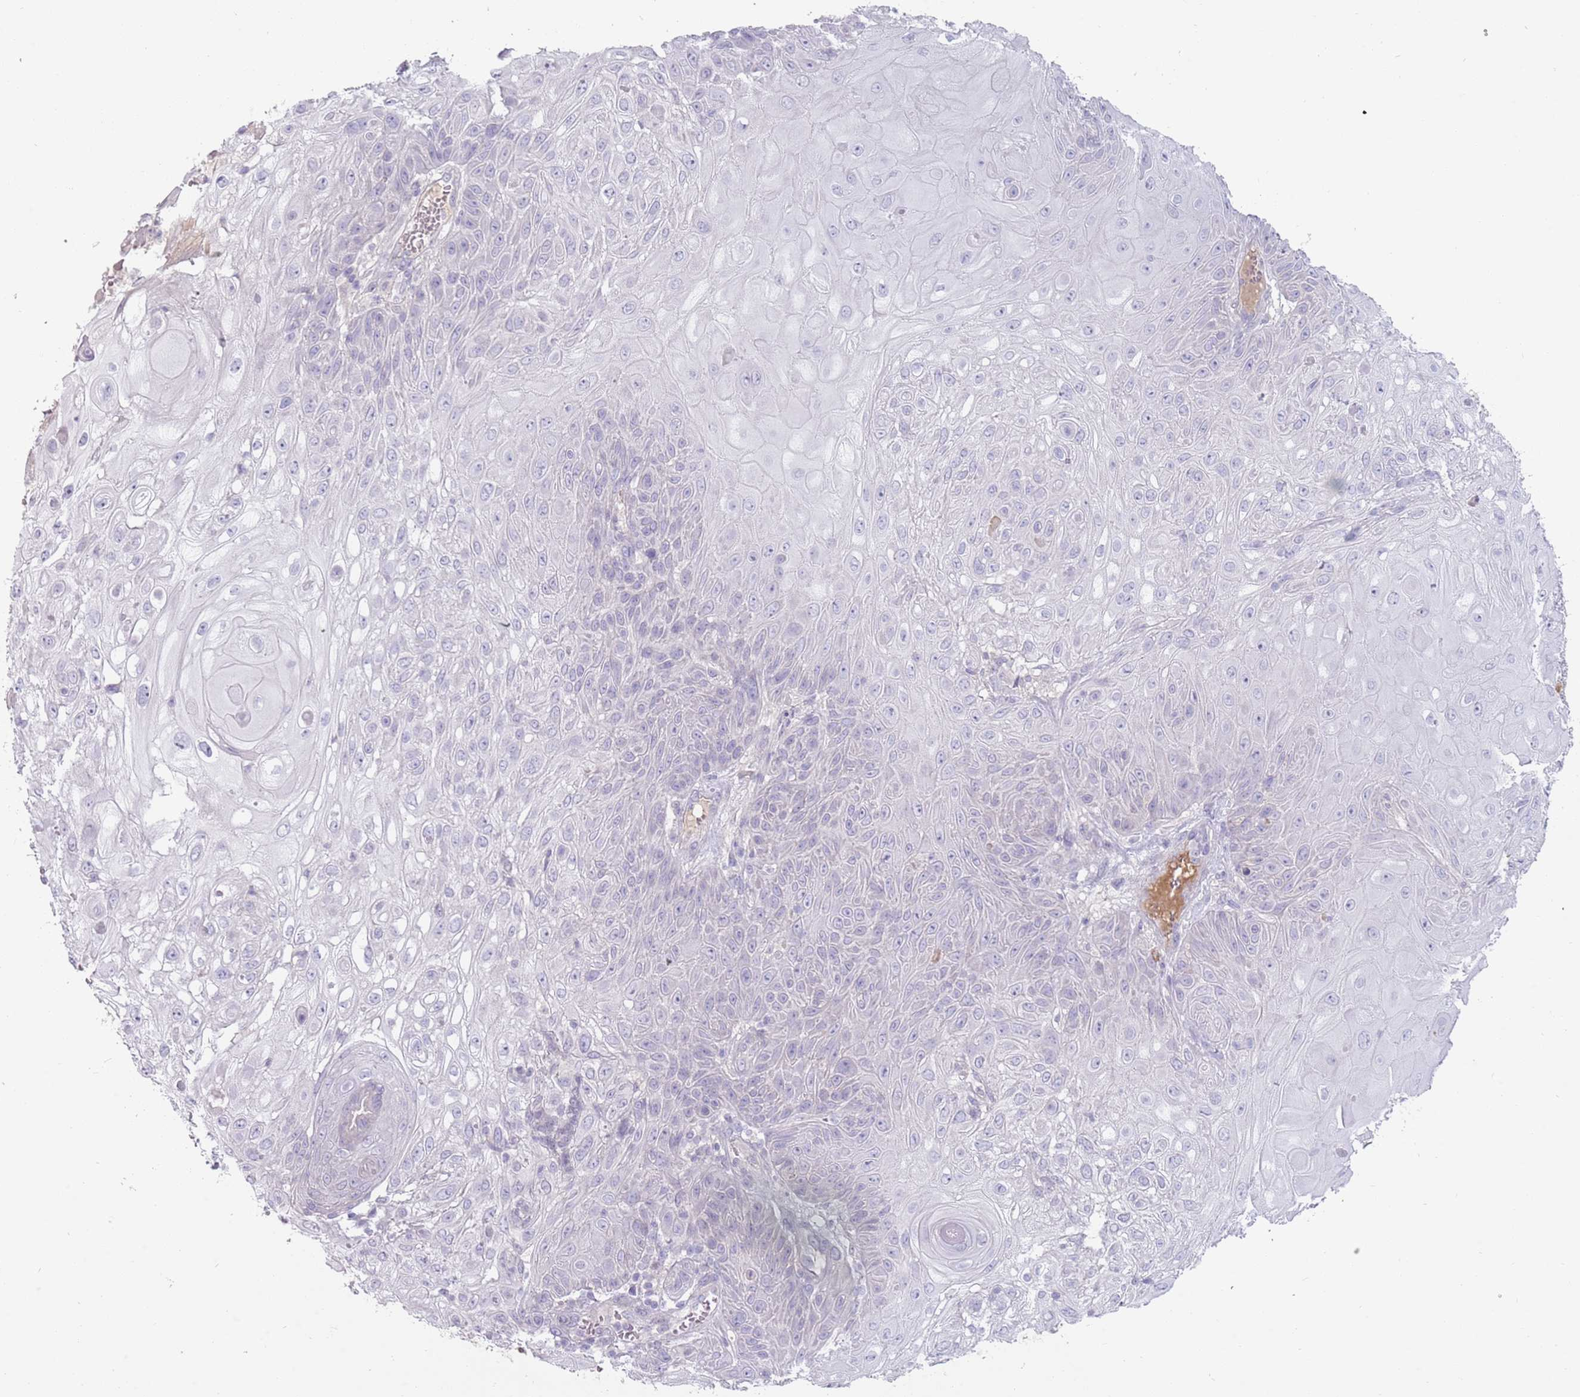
{"staining": {"intensity": "negative", "quantity": "none", "location": "none"}, "tissue": "skin cancer", "cell_type": "Tumor cells", "image_type": "cancer", "snomed": [{"axis": "morphology", "description": "Normal tissue, NOS"}, {"axis": "morphology", "description": "Squamous cell carcinoma, NOS"}, {"axis": "topography", "description": "Skin"}, {"axis": "topography", "description": "Cartilage tissue"}], "caption": "Tumor cells show no significant positivity in skin cancer.", "gene": "DDX4", "patient": {"sex": "female", "age": 79}}